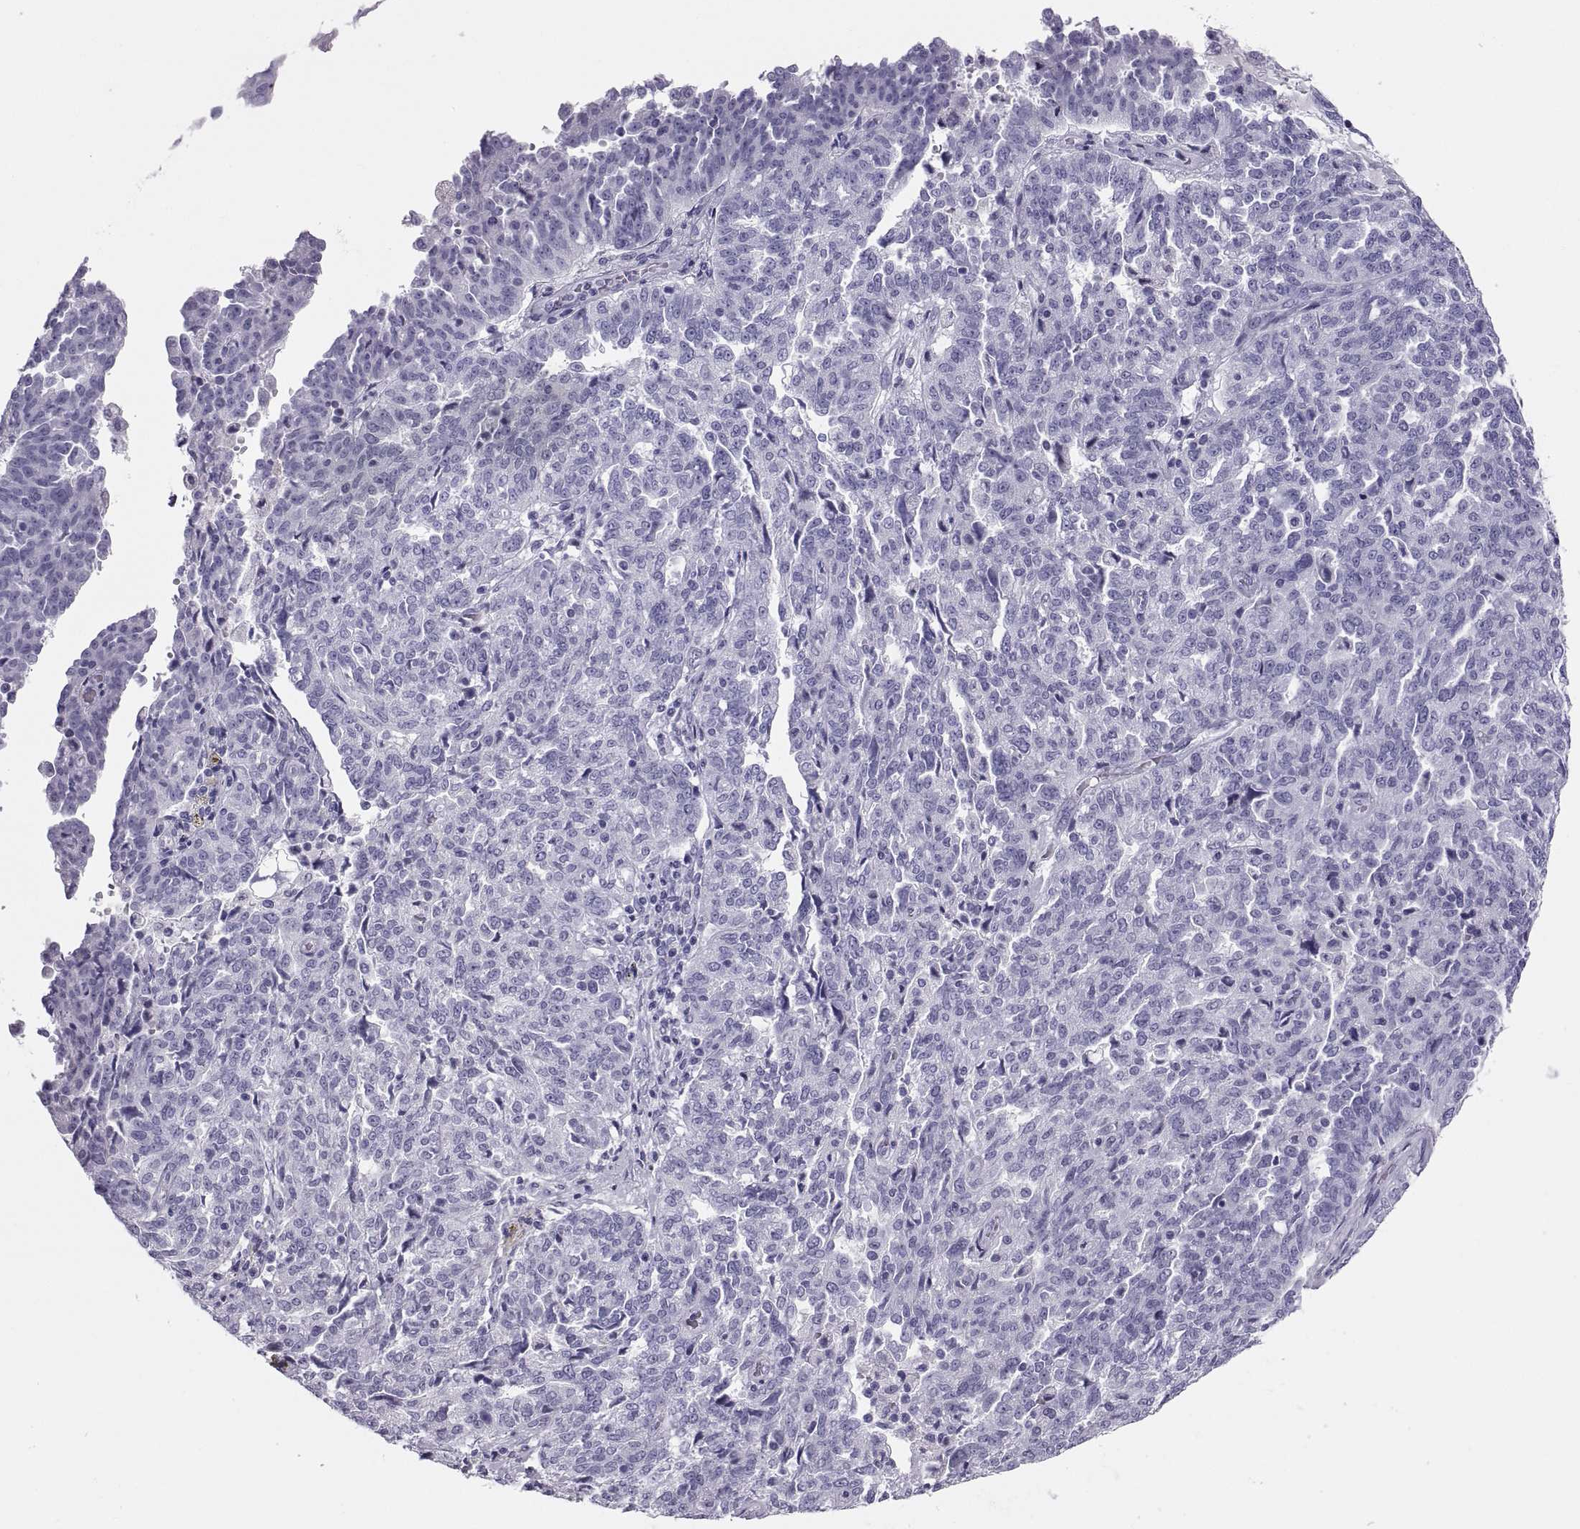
{"staining": {"intensity": "negative", "quantity": "none", "location": "none"}, "tissue": "ovarian cancer", "cell_type": "Tumor cells", "image_type": "cancer", "snomed": [{"axis": "morphology", "description": "Cystadenocarcinoma, serous, NOS"}, {"axis": "topography", "description": "Ovary"}], "caption": "Photomicrograph shows no significant protein staining in tumor cells of ovarian cancer. Brightfield microscopy of IHC stained with DAB (3,3'-diaminobenzidine) (brown) and hematoxylin (blue), captured at high magnification.", "gene": "PAX2", "patient": {"sex": "female", "age": 67}}